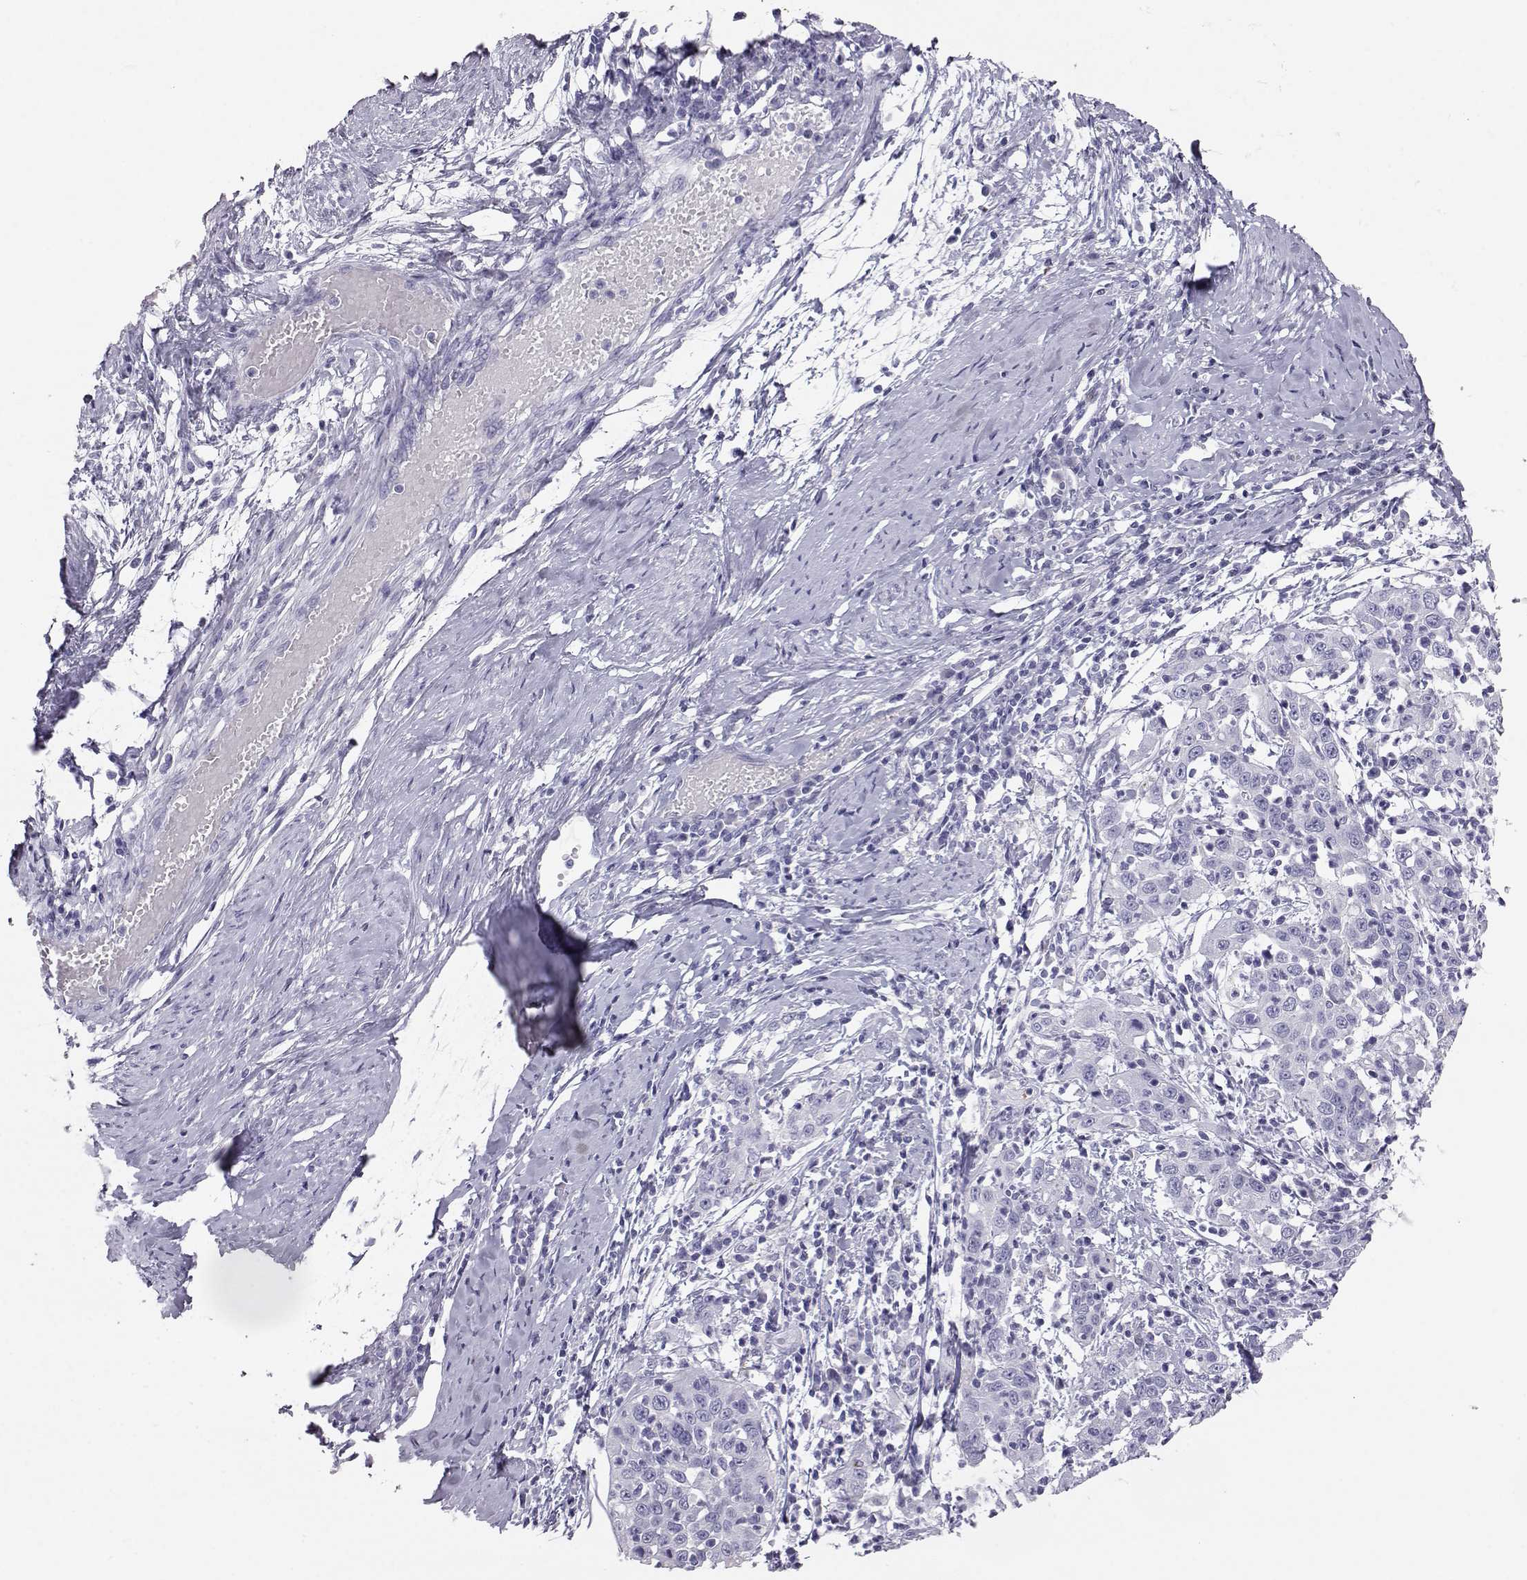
{"staining": {"intensity": "negative", "quantity": "none", "location": "none"}, "tissue": "cervical cancer", "cell_type": "Tumor cells", "image_type": "cancer", "snomed": [{"axis": "morphology", "description": "Squamous cell carcinoma, NOS"}, {"axis": "topography", "description": "Cervix"}], "caption": "Tumor cells show no significant protein positivity in squamous cell carcinoma (cervical). The staining was performed using DAB (3,3'-diaminobenzidine) to visualize the protein expression in brown, while the nuclei were stained in blue with hematoxylin (Magnification: 20x).", "gene": "ITLN2", "patient": {"sex": "female", "age": 46}}